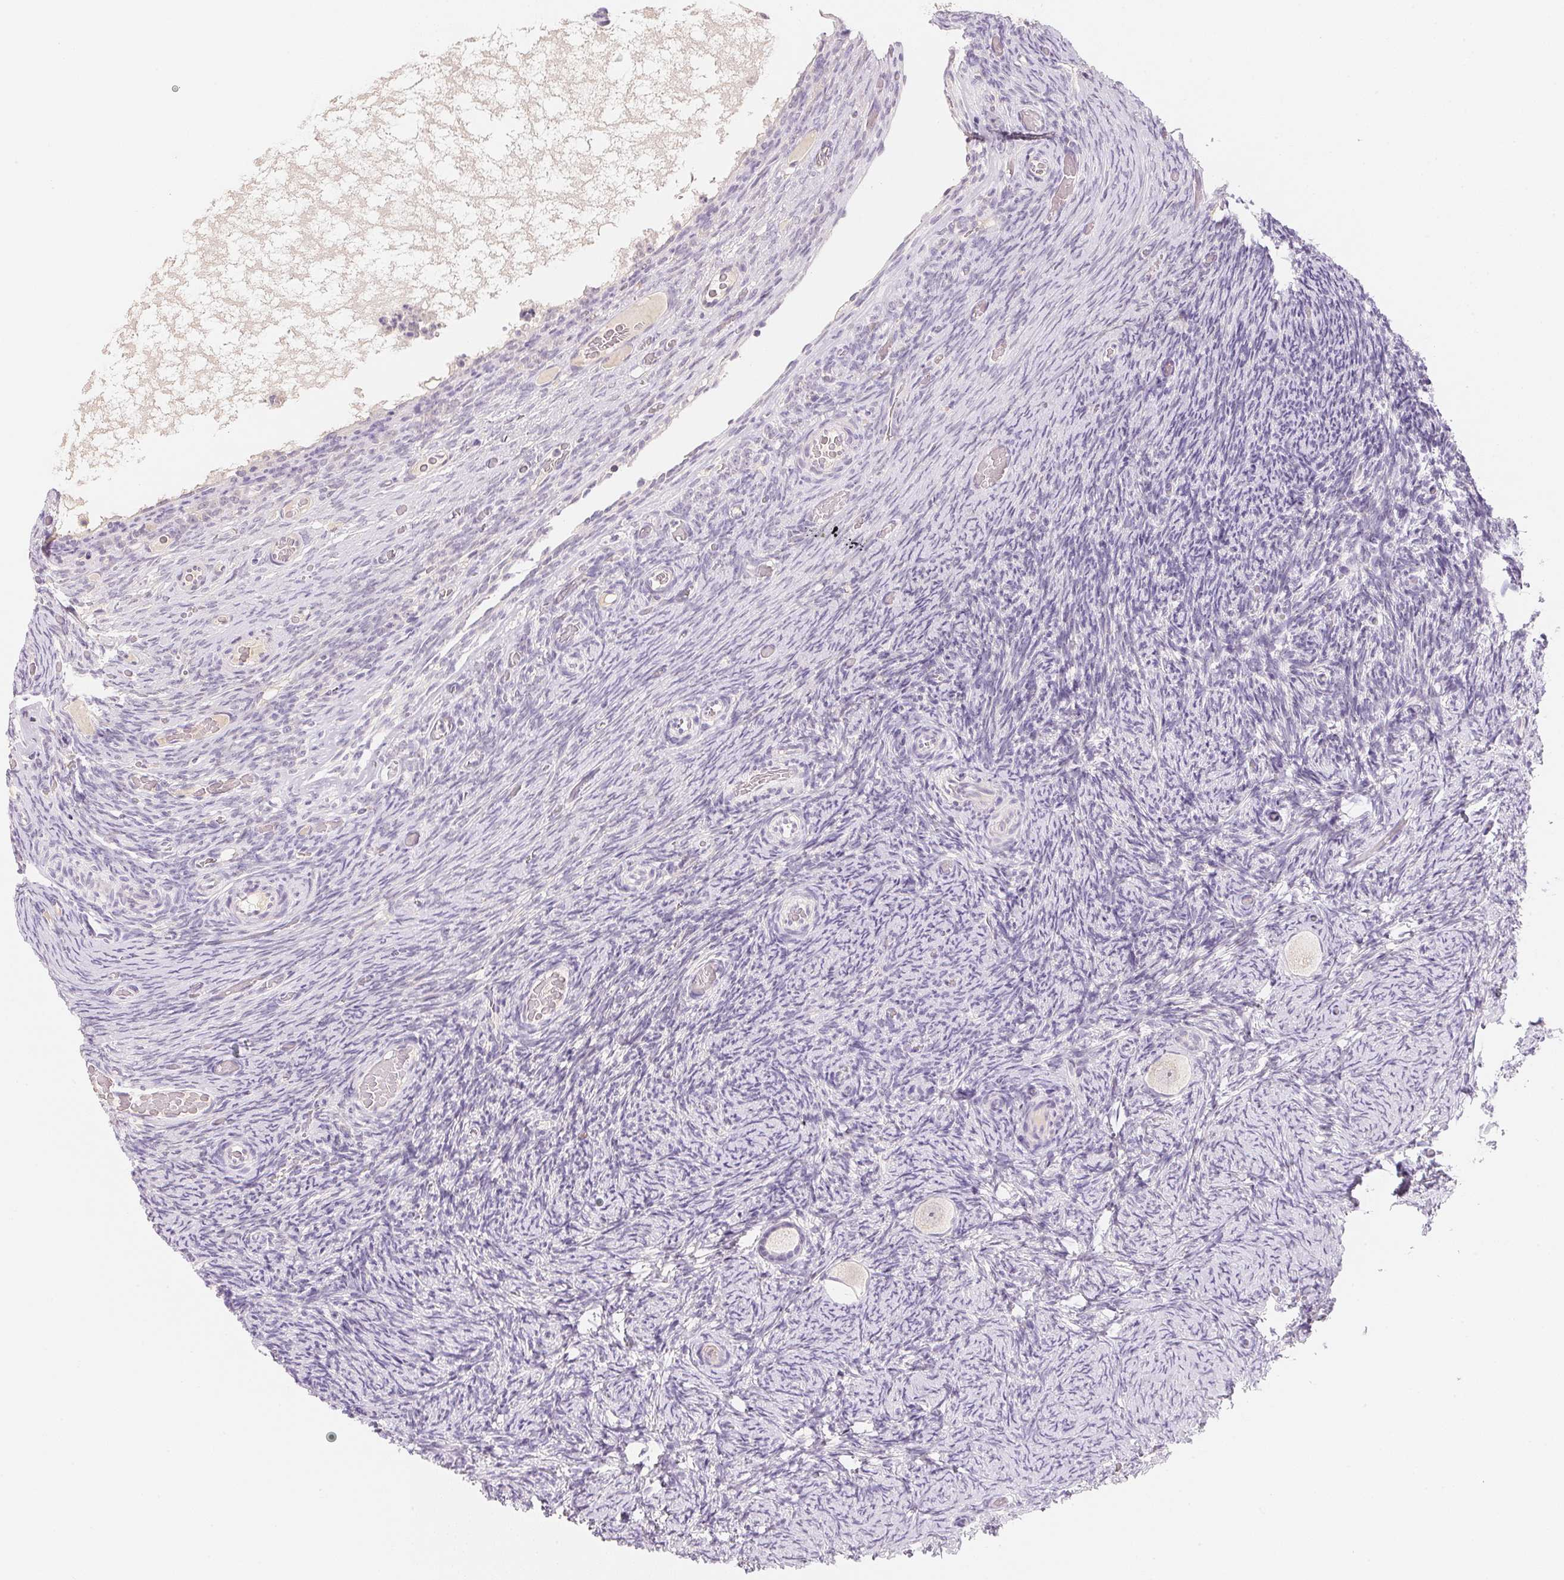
{"staining": {"intensity": "negative", "quantity": "none", "location": "none"}, "tissue": "ovary", "cell_type": "Follicle cells", "image_type": "normal", "snomed": [{"axis": "morphology", "description": "Normal tissue, NOS"}, {"axis": "topography", "description": "Ovary"}], "caption": "This is an IHC image of normal ovary. There is no positivity in follicle cells.", "gene": "MCOLN3", "patient": {"sex": "female", "age": 34}}